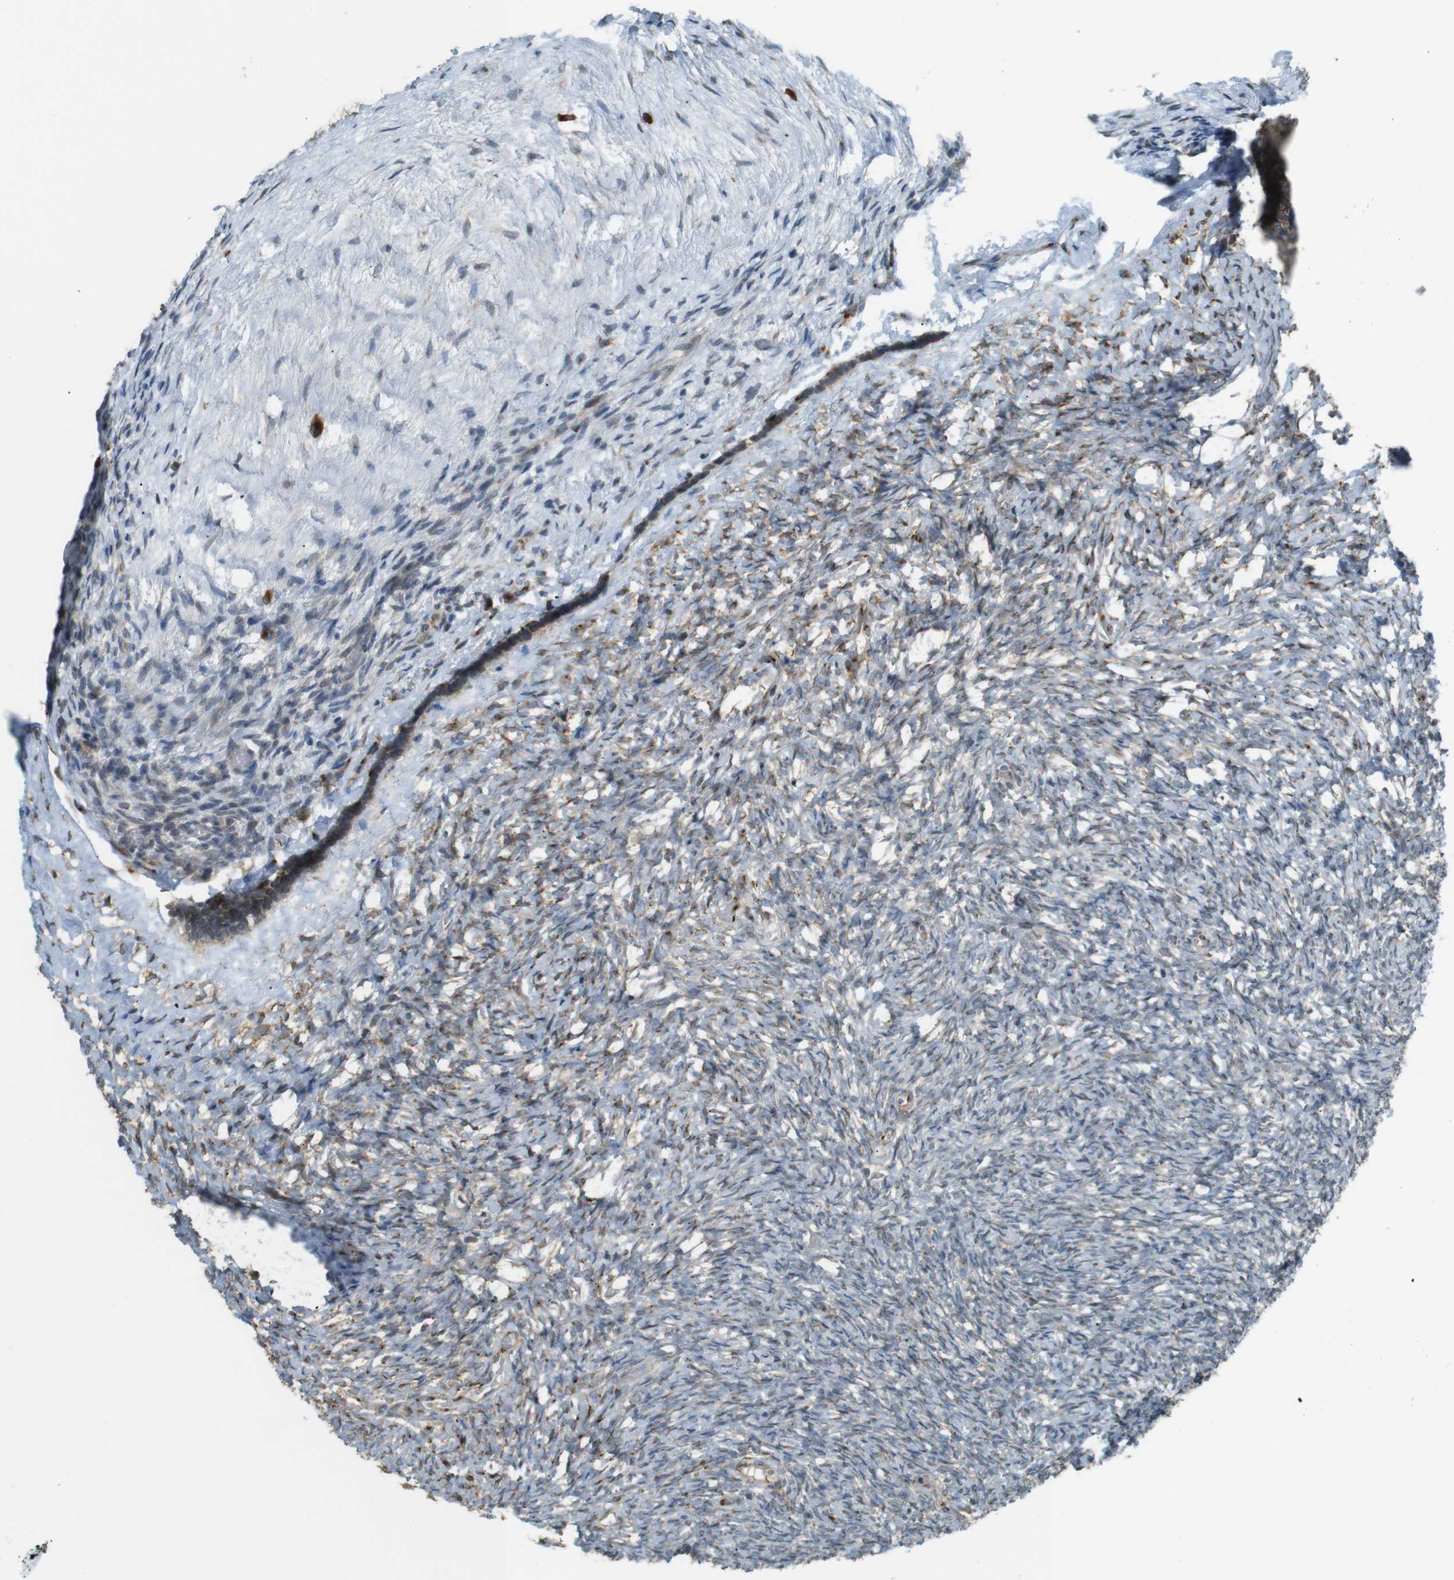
{"staining": {"intensity": "moderate", "quantity": "<25%", "location": "cytoplasmic/membranous"}, "tissue": "ovary", "cell_type": "Ovarian stroma cells", "image_type": "normal", "snomed": [{"axis": "morphology", "description": "Normal tissue, NOS"}, {"axis": "topography", "description": "Ovary"}], "caption": "IHC of normal human ovary exhibits low levels of moderate cytoplasmic/membranous positivity in about <25% of ovarian stroma cells.", "gene": "TMED4", "patient": {"sex": "female", "age": 35}}